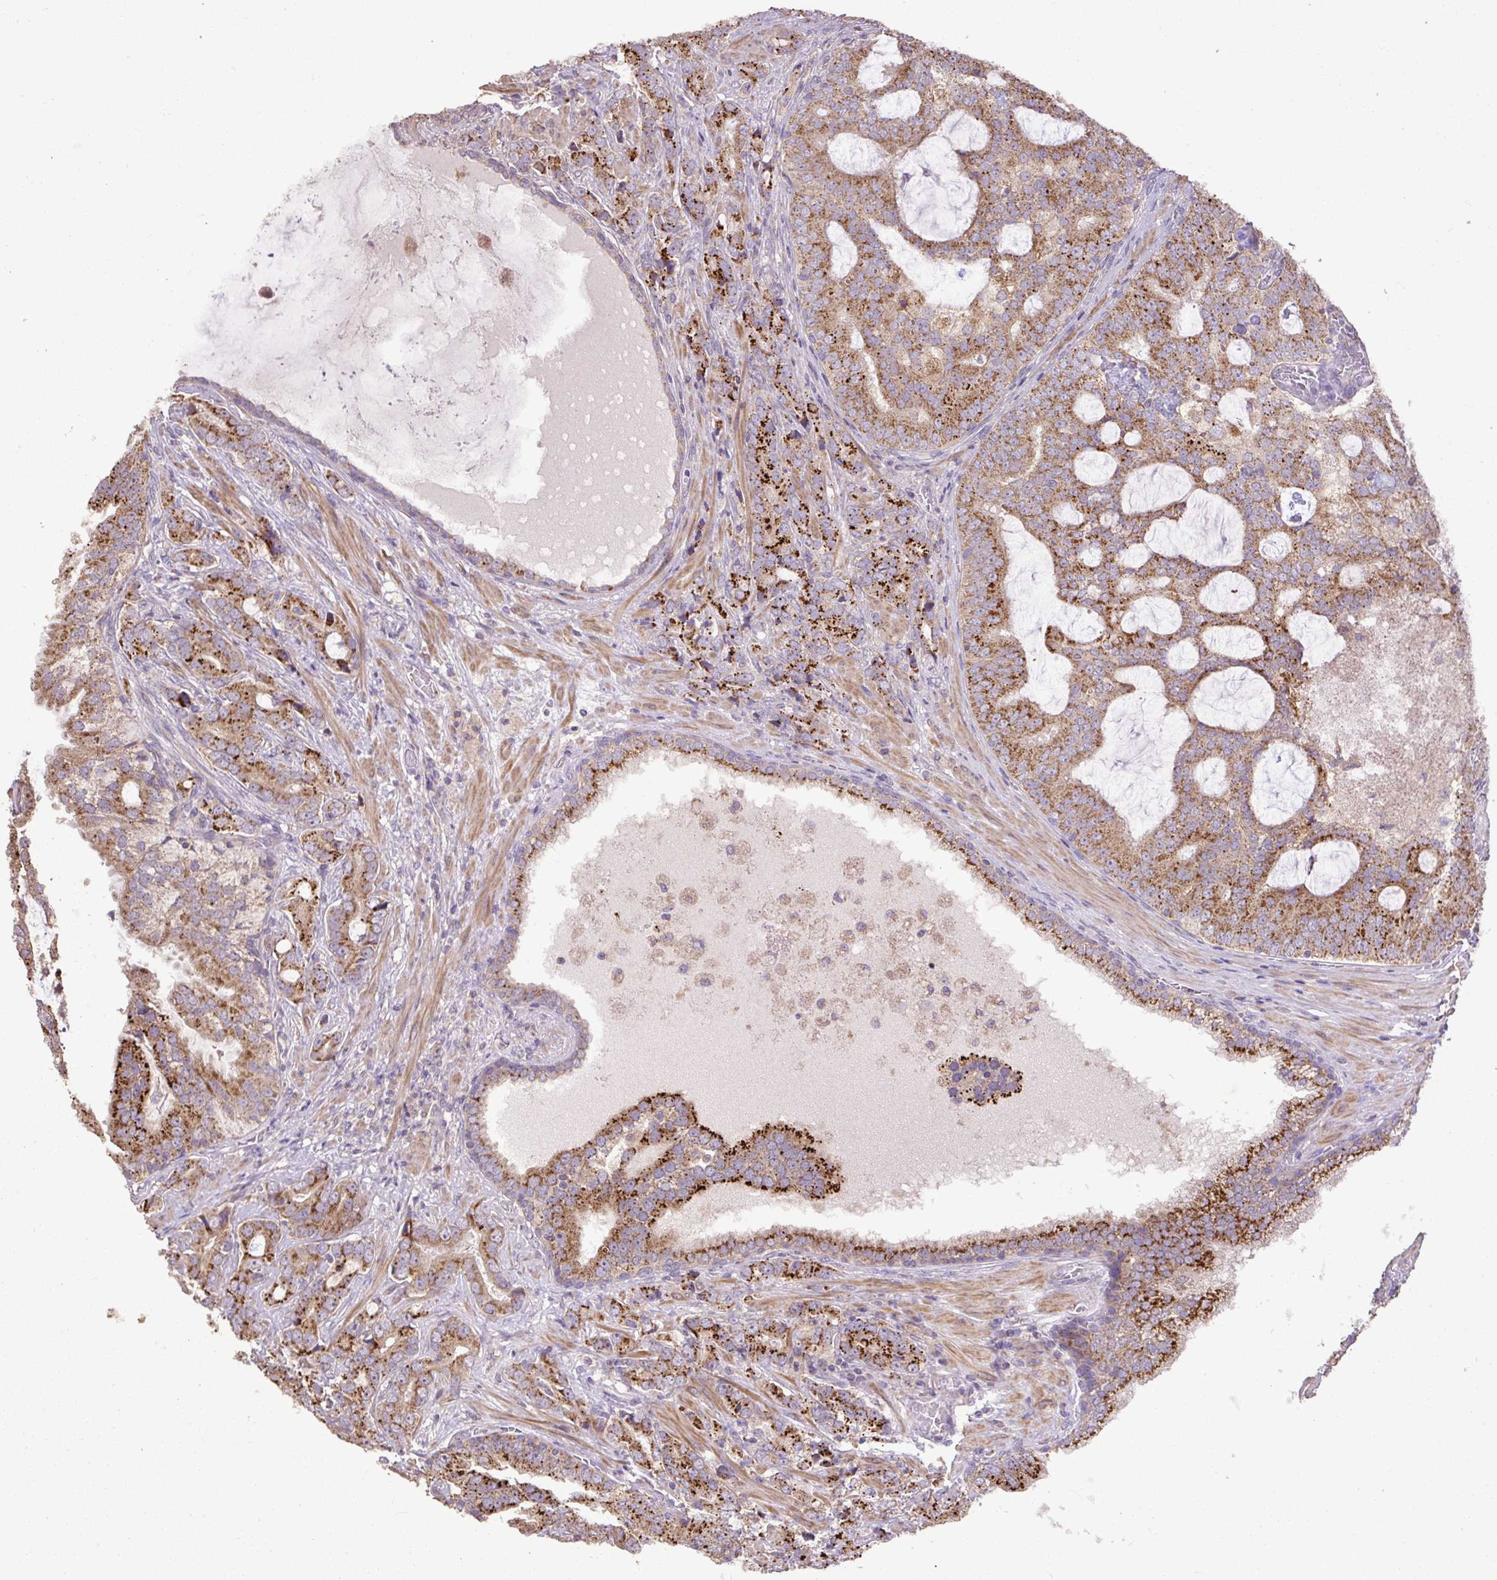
{"staining": {"intensity": "strong", "quantity": ">75%", "location": "cytoplasmic/membranous"}, "tissue": "prostate cancer", "cell_type": "Tumor cells", "image_type": "cancer", "snomed": [{"axis": "morphology", "description": "Adenocarcinoma, High grade"}, {"axis": "topography", "description": "Prostate"}], "caption": "DAB immunohistochemical staining of human prostate adenocarcinoma (high-grade) shows strong cytoplasmic/membranous protein staining in about >75% of tumor cells.", "gene": "ABR", "patient": {"sex": "male", "age": 55}}